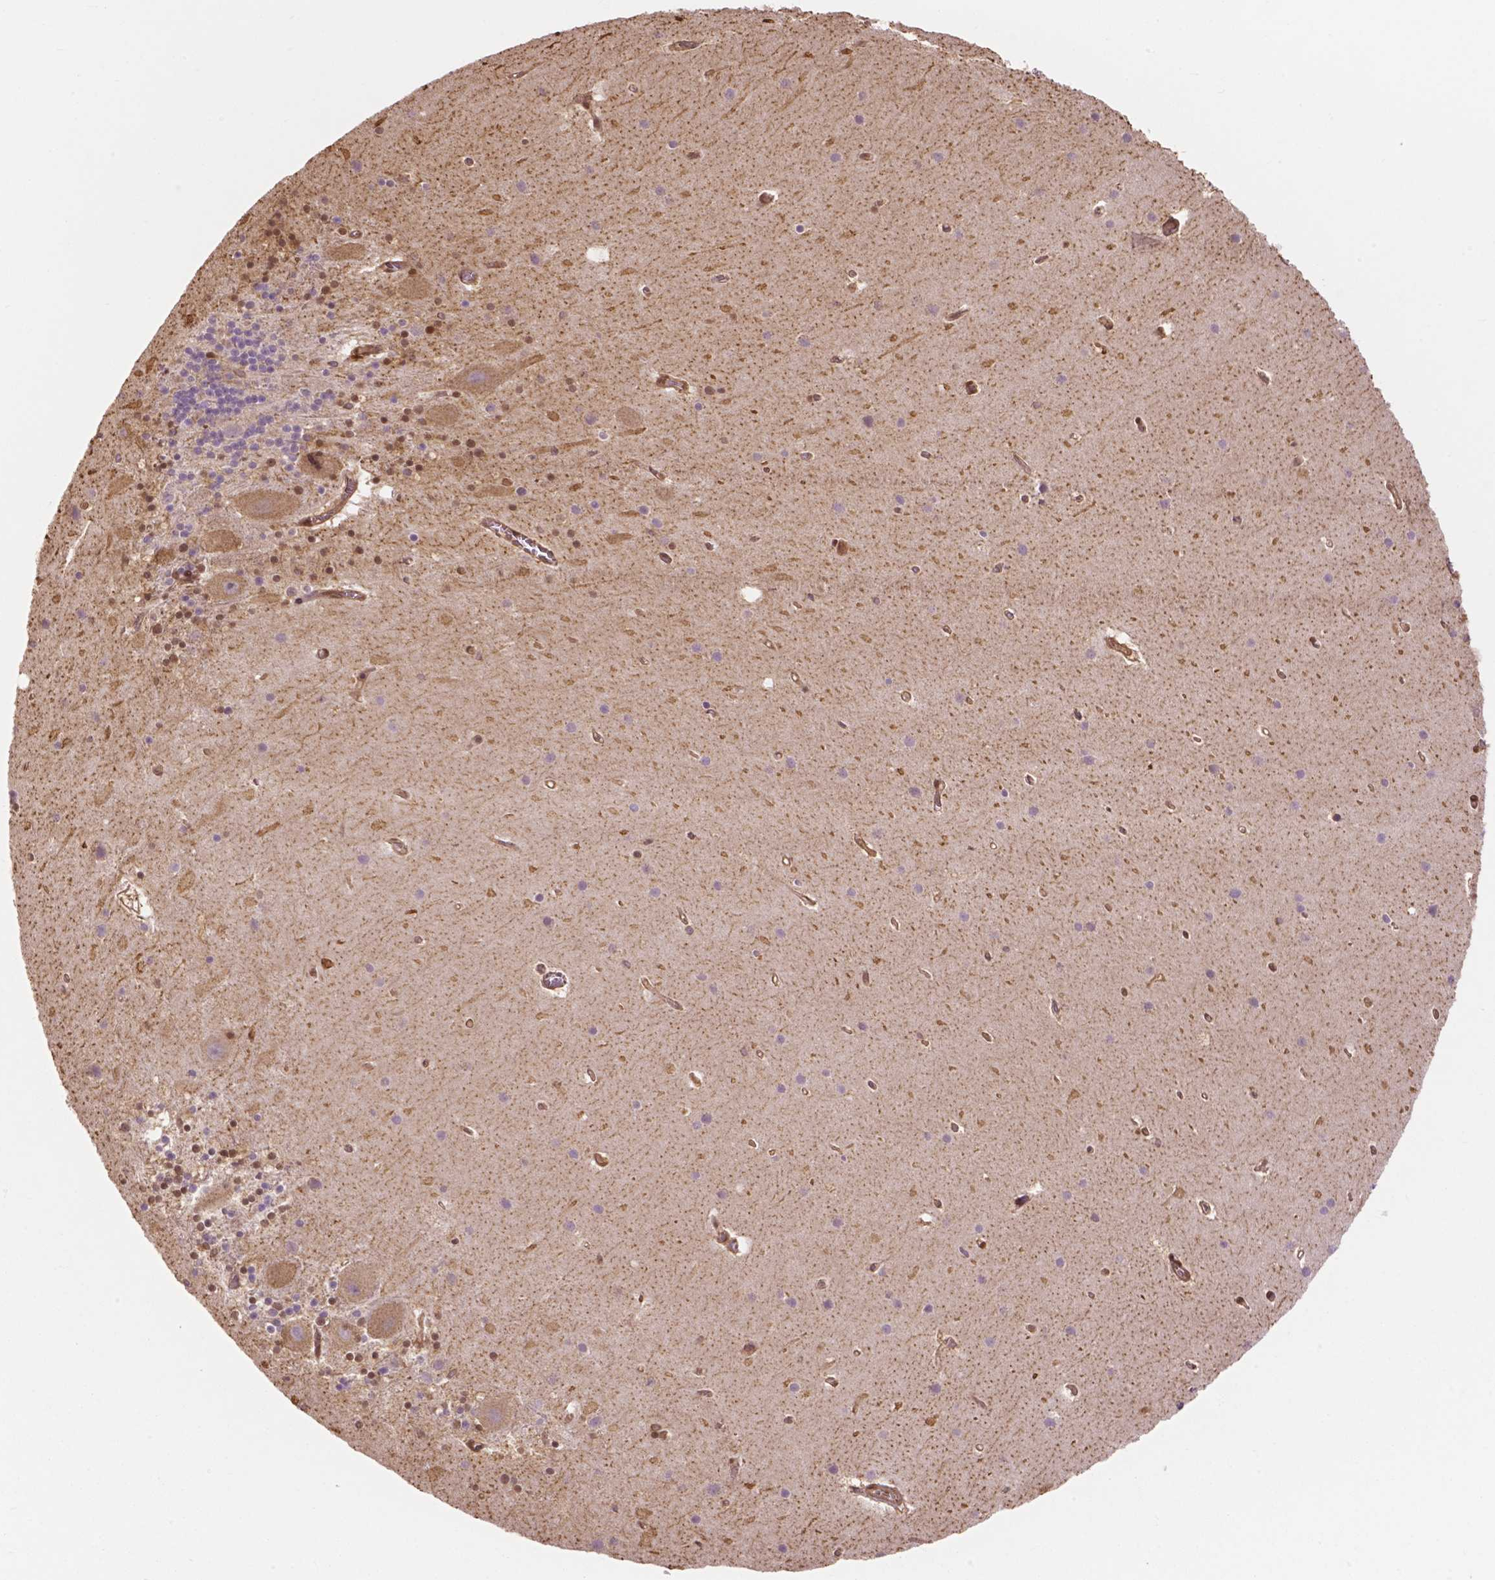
{"staining": {"intensity": "negative", "quantity": "none", "location": "none"}, "tissue": "cerebellum", "cell_type": "Cells in granular layer", "image_type": "normal", "snomed": [{"axis": "morphology", "description": "Normal tissue, NOS"}, {"axis": "topography", "description": "Cerebellum"}], "caption": "DAB immunohistochemical staining of benign human cerebellum demonstrates no significant expression in cells in granular layer.", "gene": "YAP1", "patient": {"sex": "male", "age": 70}}